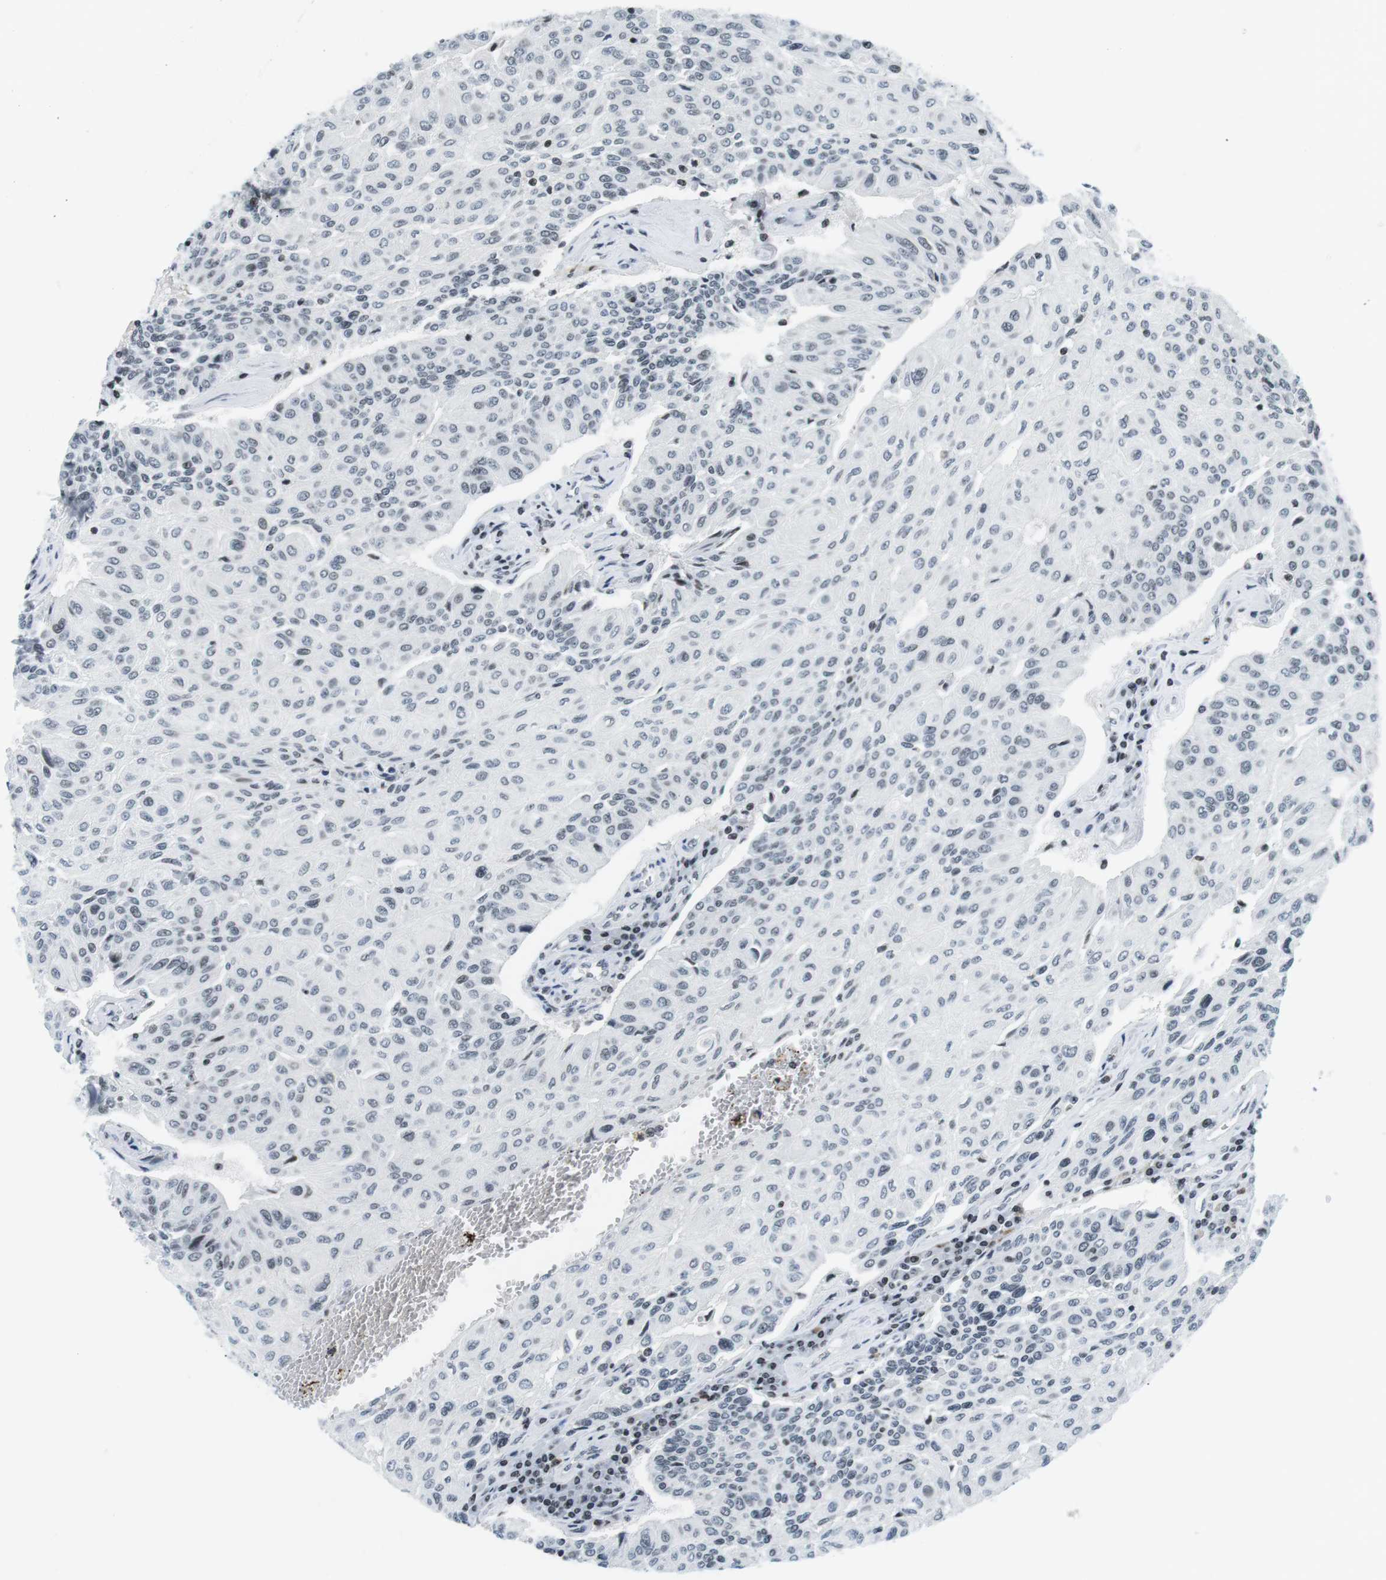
{"staining": {"intensity": "negative", "quantity": "none", "location": "none"}, "tissue": "urothelial cancer", "cell_type": "Tumor cells", "image_type": "cancer", "snomed": [{"axis": "morphology", "description": "Urothelial carcinoma, High grade"}, {"axis": "topography", "description": "Urinary bladder"}], "caption": "A histopathology image of human high-grade urothelial carcinoma is negative for staining in tumor cells.", "gene": "E2F2", "patient": {"sex": "male", "age": 66}}